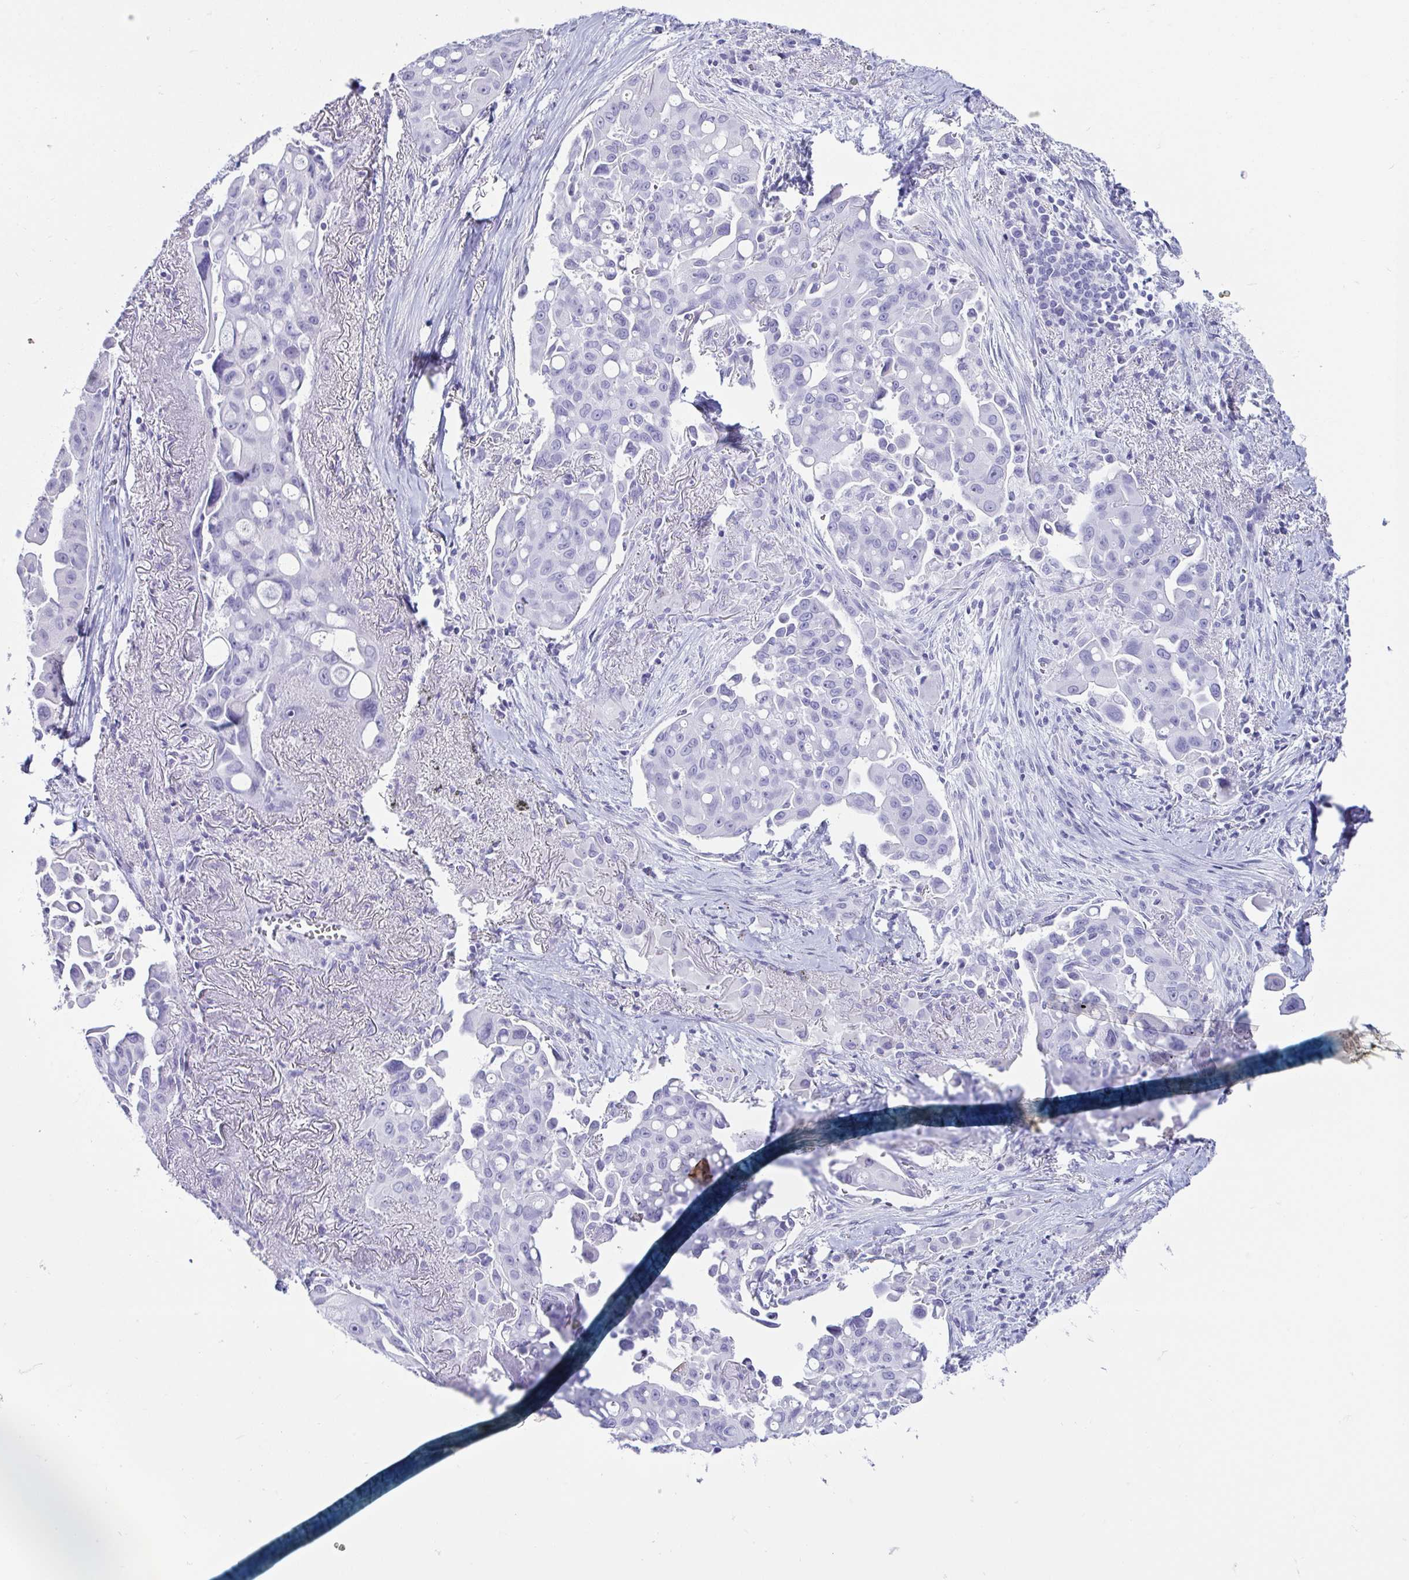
{"staining": {"intensity": "negative", "quantity": "none", "location": "none"}, "tissue": "lung cancer", "cell_type": "Tumor cells", "image_type": "cancer", "snomed": [{"axis": "morphology", "description": "Adenocarcinoma, NOS"}, {"axis": "topography", "description": "Lung"}], "caption": "Micrograph shows no protein expression in tumor cells of lung cancer tissue.", "gene": "CD164L2", "patient": {"sex": "male", "age": 68}}